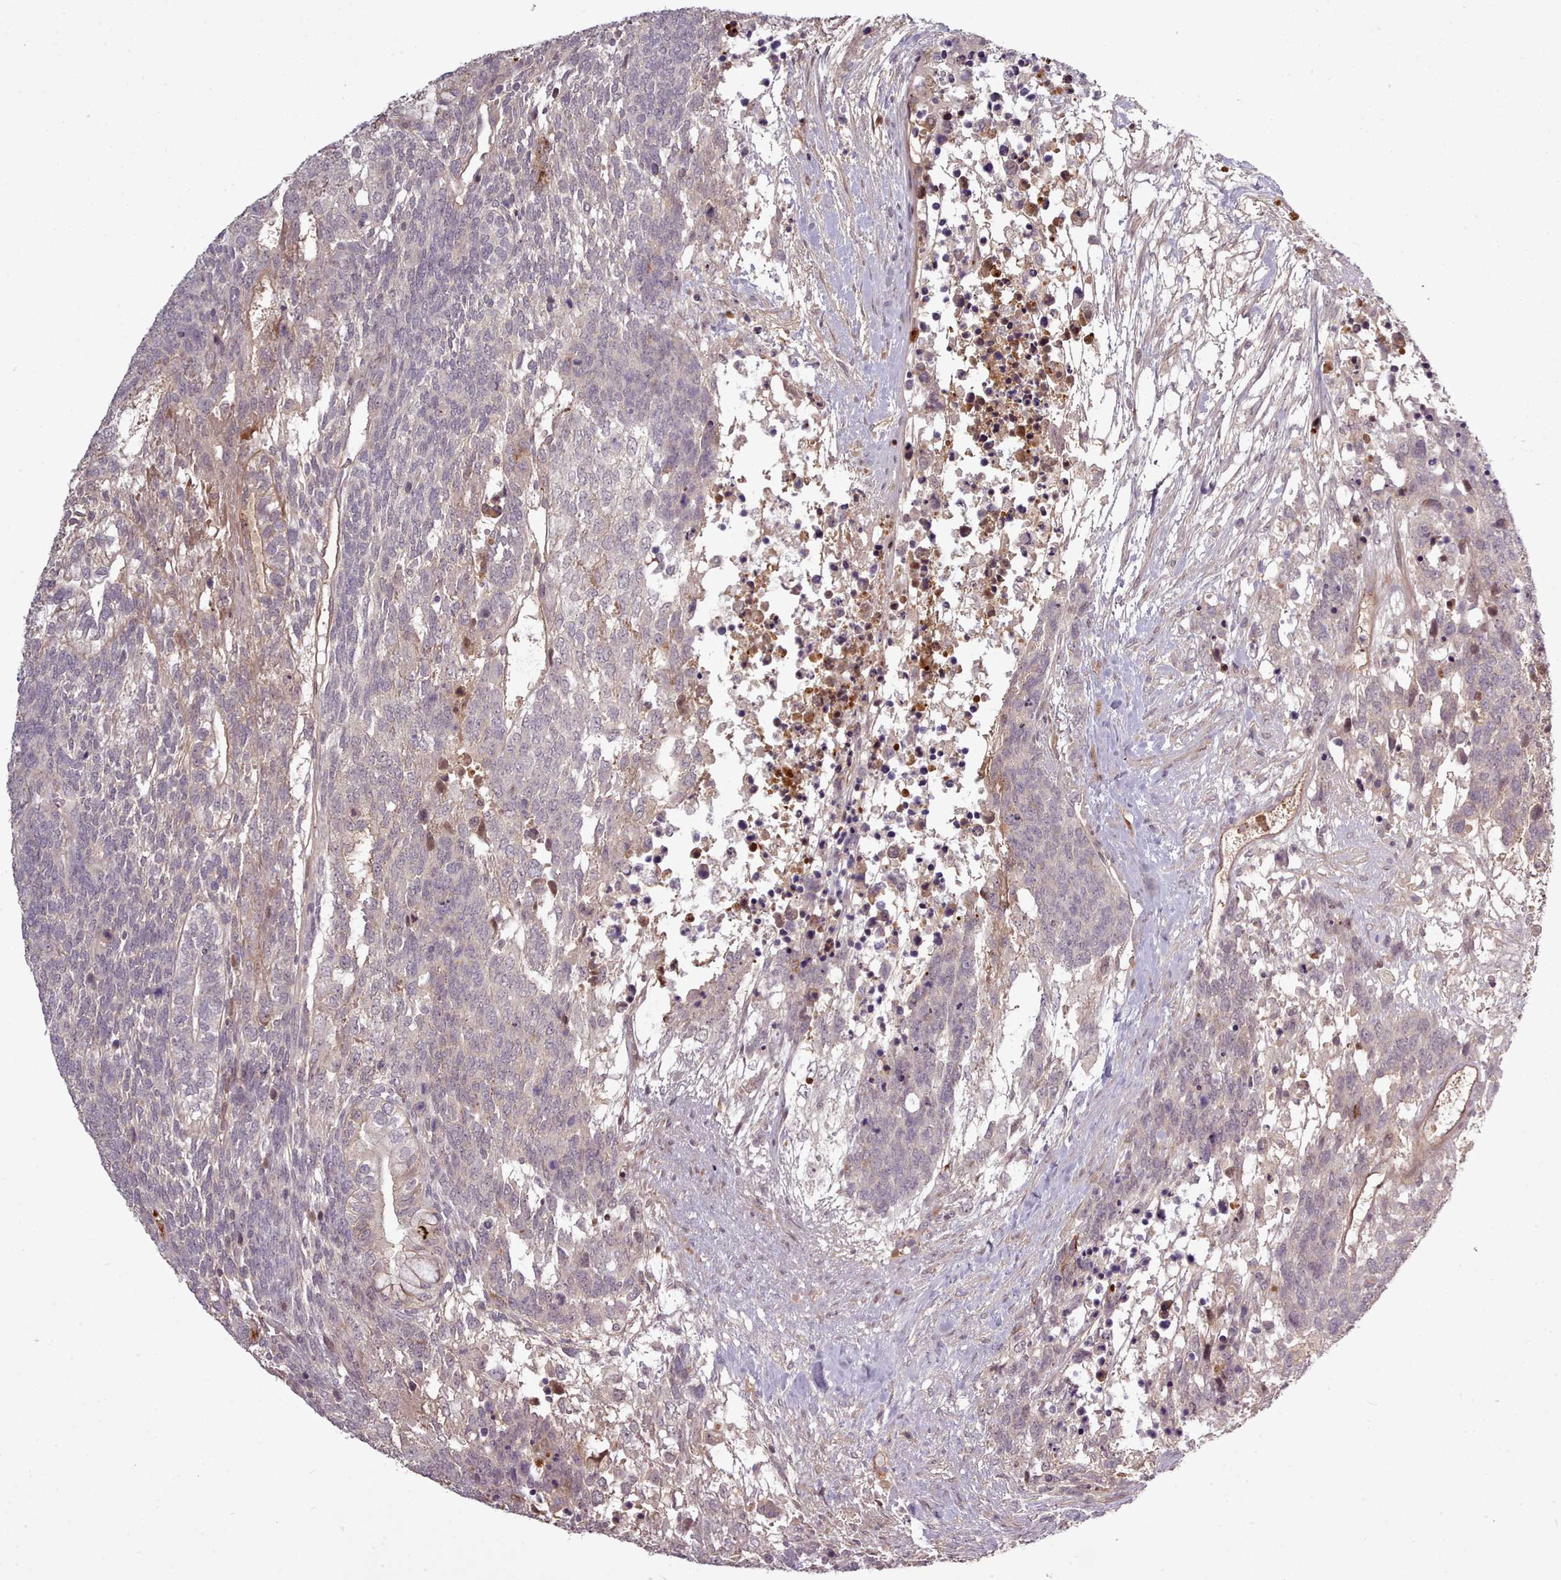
{"staining": {"intensity": "negative", "quantity": "none", "location": "none"}, "tissue": "testis cancer", "cell_type": "Tumor cells", "image_type": "cancer", "snomed": [{"axis": "morphology", "description": "Carcinoma, Embryonal, NOS"}, {"axis": "topography", "description": "Testis"}], "caption": "DAB immunohistochemical staining of testis cancer (embryonal carcinoma) demonstrates no significant expression in tumor cells.", "gene": "LEFTY2", "patient": {"sex": "male", "age": 23}}